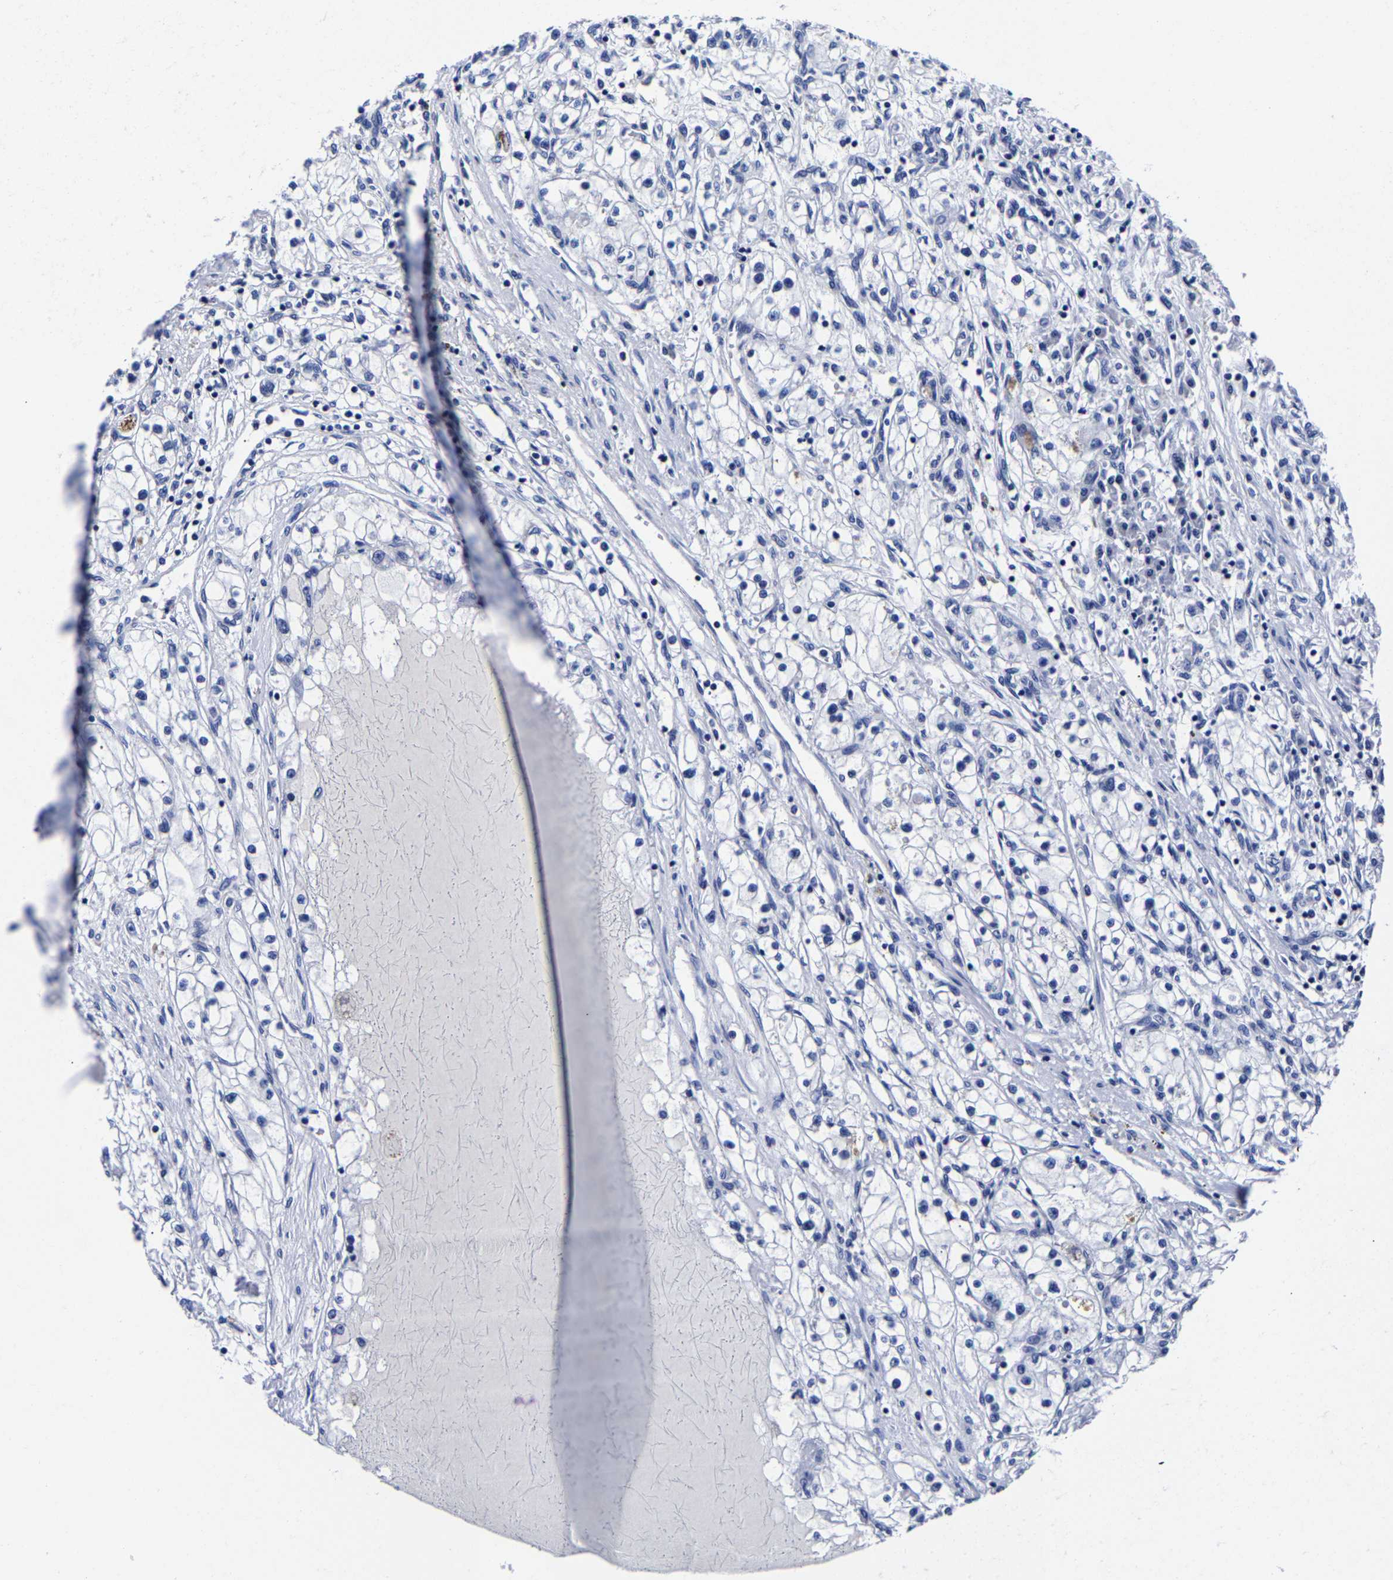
{"staining": {"intensity": "negative", "quantity": "none", "location": "none"}, "tissue": "renal cancer", "cell_type": "Tumor cells", "image_type": "cancer", "snomed": [{"axis": "morphology", "description": "Adenocarcinoma, NOS"}, {"axis": "topography", "description": "Kidney"}], "caption": "Renal adenocarcinoma was stained to show a protein in brown. There is no significant expression in tumor cells.", "gene": "CPA2", "patient": {"sex": "male", "age": 68}}